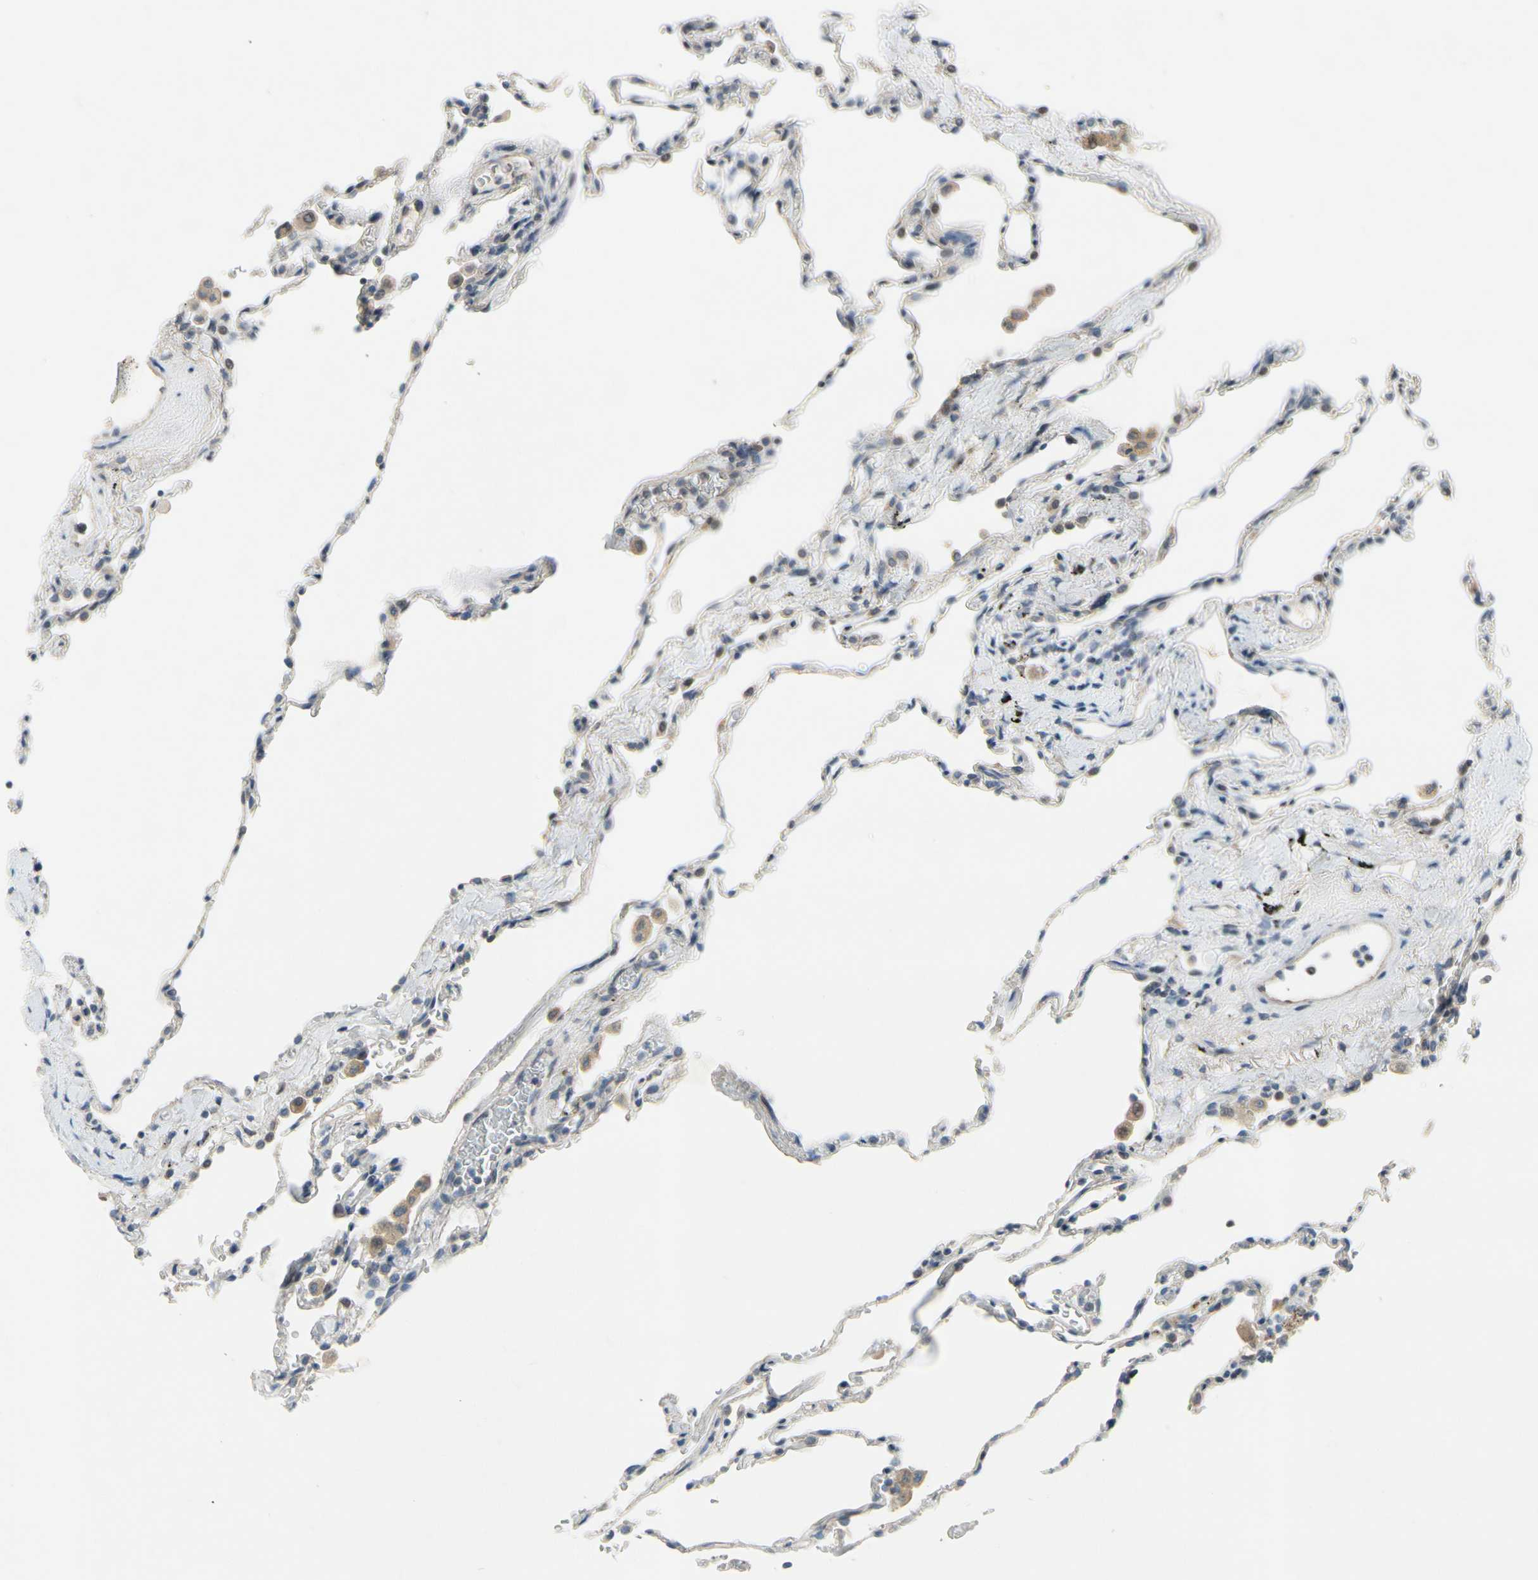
{"staining": {"intensity": "negative", "quantity": "none", "location": "none"}, "tissue": "lung", "cell_type": "Alveolar cells", "image_type": "normal", "snomed": [{"axis": "morphology", "description": "Normal tissue, NOS"}, {"axis": "topography", "description": "Lung"}], "caption": "Alveolar cells are negative for brown protein staining in benign lung. (Stains: DAB immunohistochemistry (IHC) with hematoxylin counter stain, Microscopy: brightfield microscopy at high magnification).", "gene": "PIP5K1B", "patient": {"sex": "male", "age": 59}}